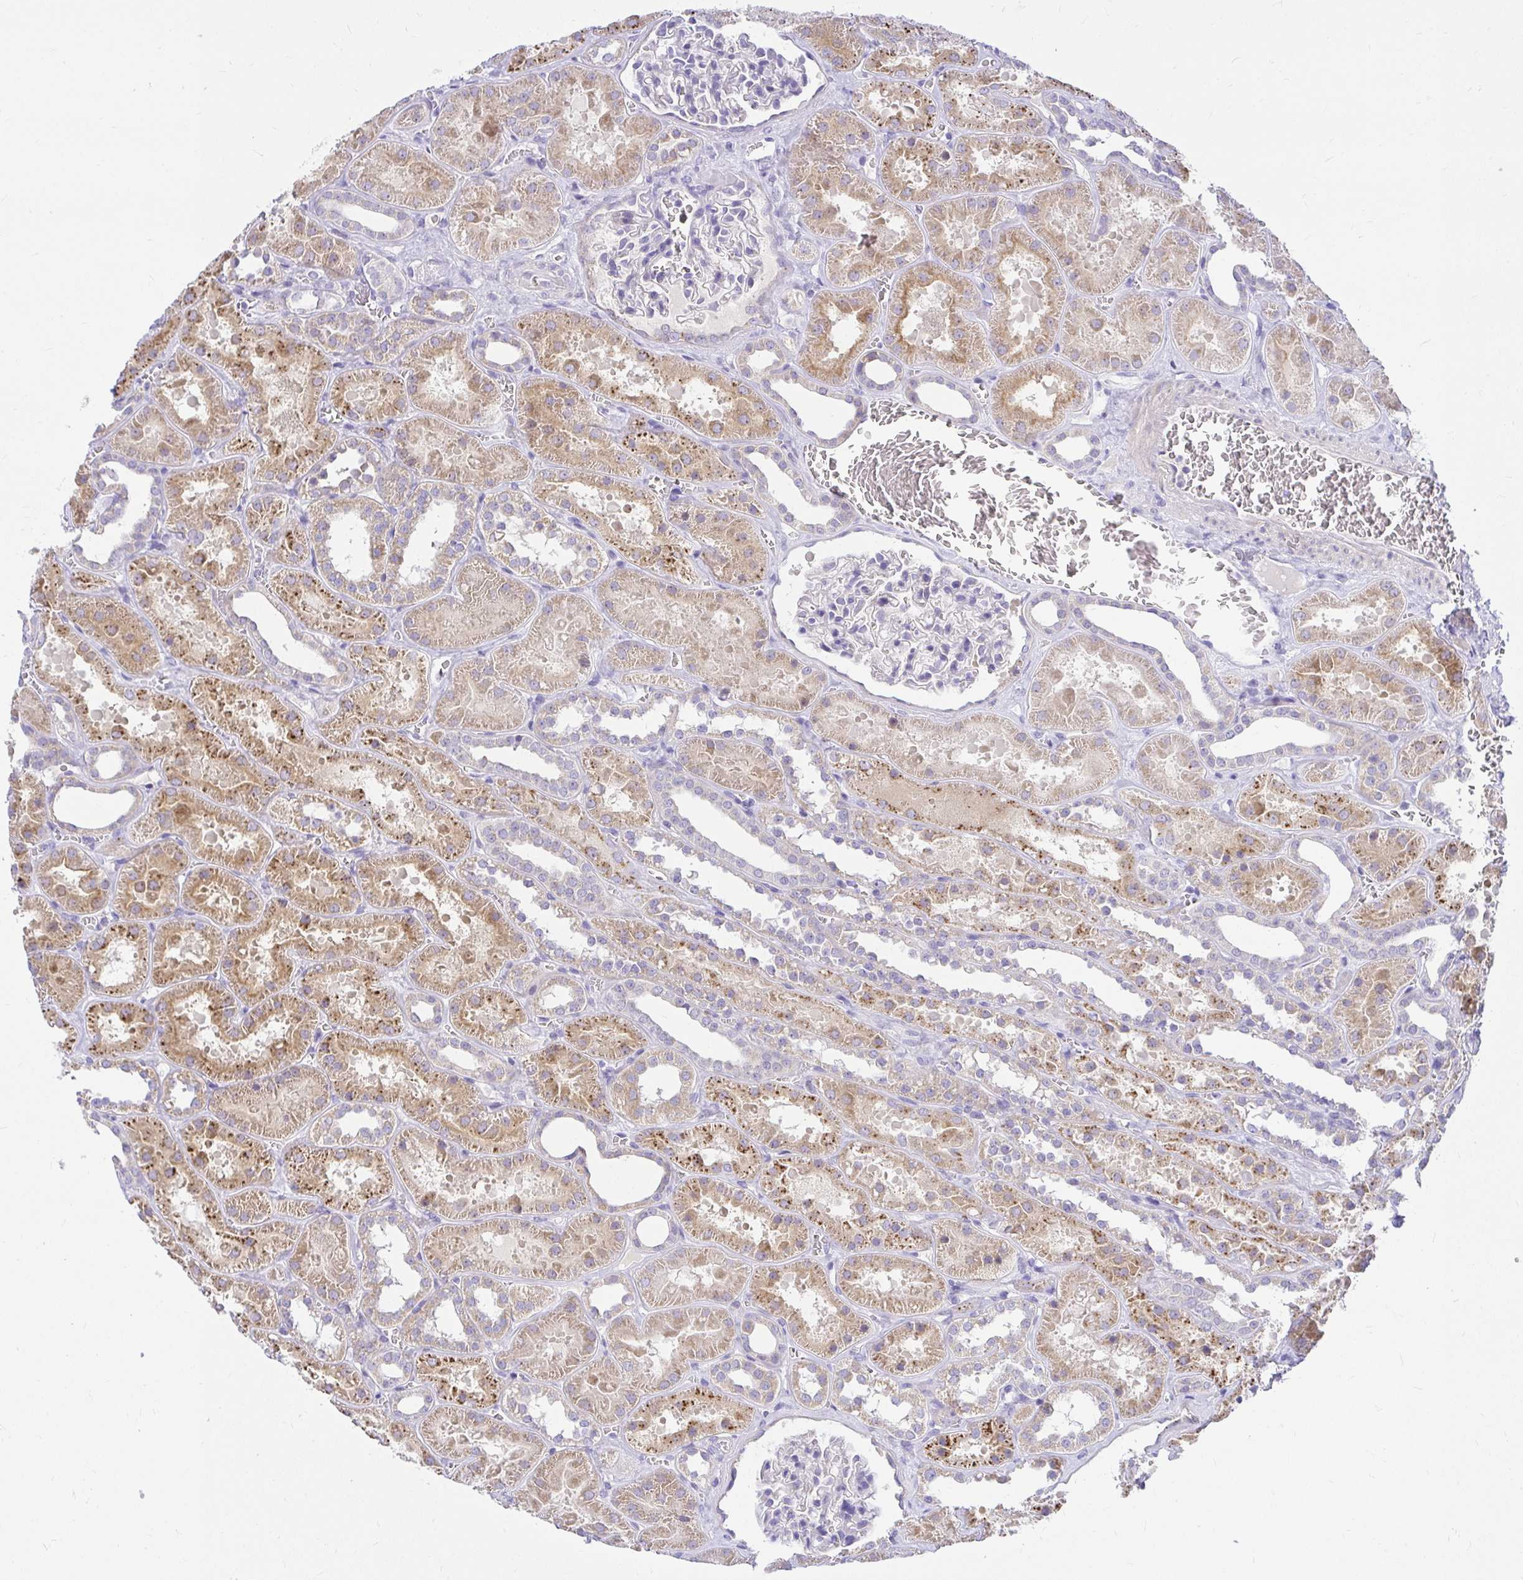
{"staining": {"intensity": "negative", "quantity": "none", "location": "none"}, "tissue": "kidney", "cell_type": "Cells in glomeruli", "image_type": "normal", "snomed": [{"axis": "morphology", "description": "Normal tissue, NOS"}, {"axis": "topography", "description": "Kidney"}], "caption": "Protein analysis of normal kidney shows no significant expression in cells in glomeruli. The staining is performed using DAB brown chromogen with nuclei counter-stained in using hematoxylin.", "gene": "PKN3", "patient": {"sex": "female", "age": 41}}